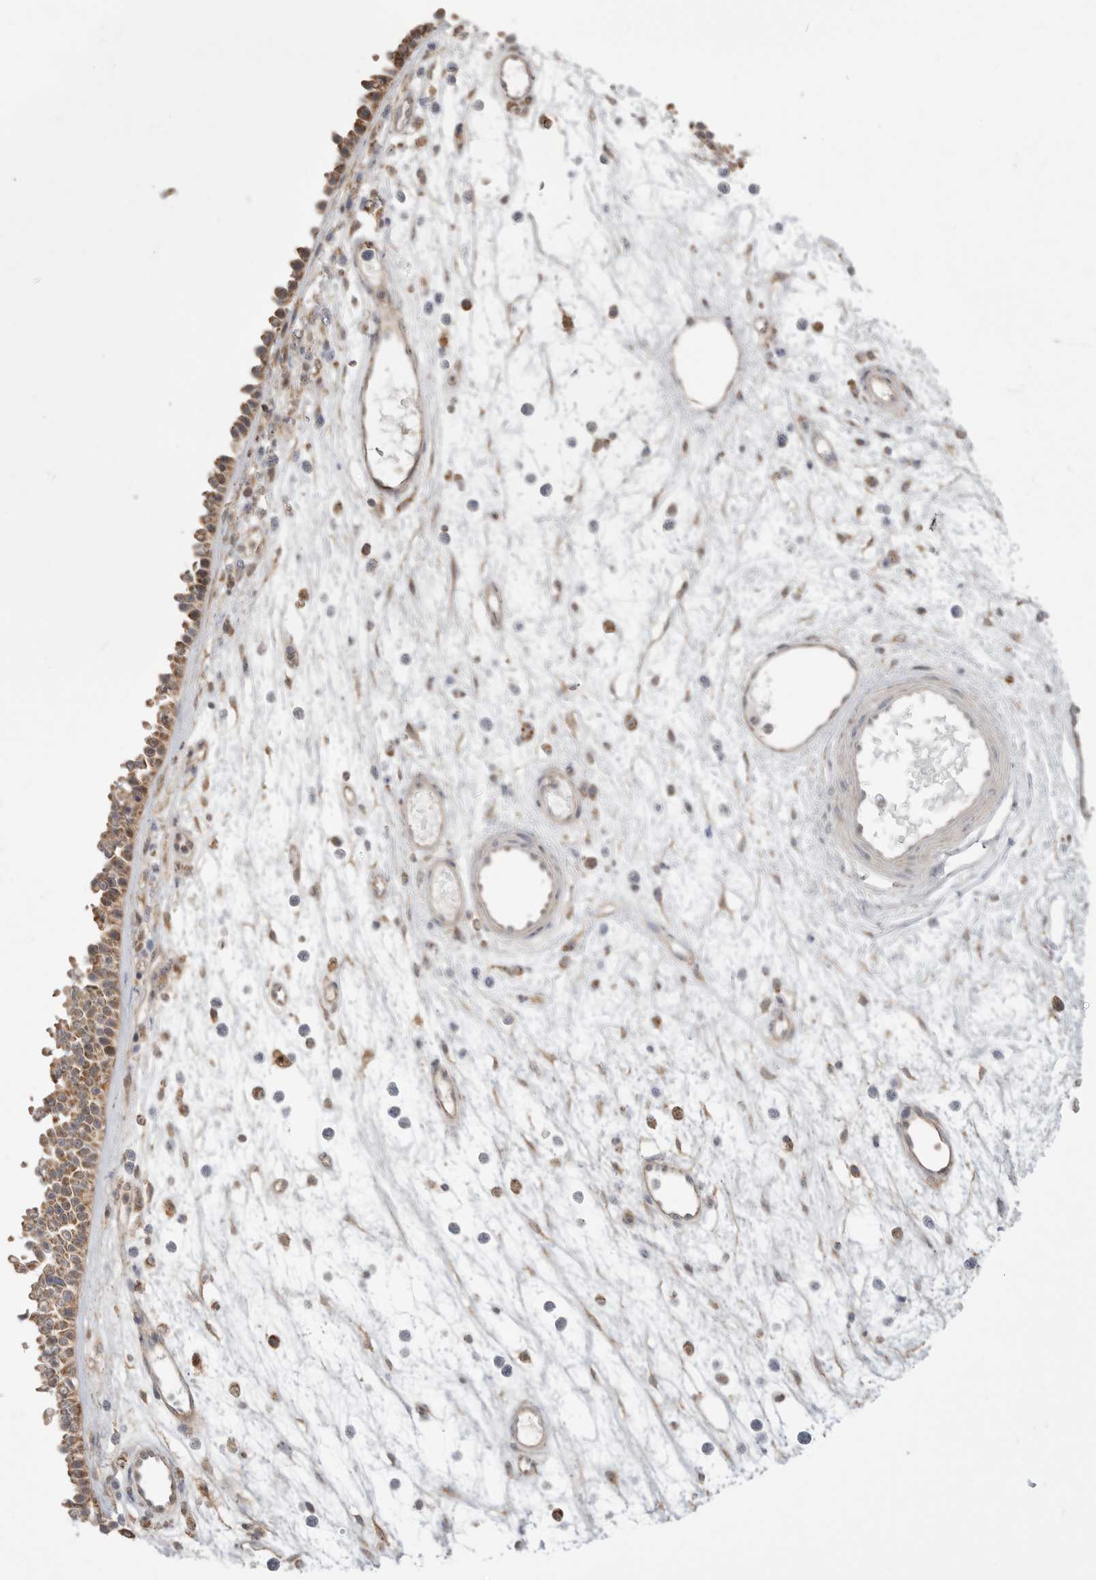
{"staining": {"intensity": "moderate", "quantity": ">75%", "location": "cytoplasmic/membranous"}, "tissue": "nasopharynx", "cell_type": "Respiratory epithelial cells", "image_type": "normal", "snomed": [{"axis": "morphology", "description": "Normal tissue, NOS"}, {"axis": "morphology", "description": "Inflammation, NOS"}, {"axis": "morphology", "description": "Malignant melanoma, Metastatic site"}, {"axis": "topography", "description": "Nasopharynx"}], "caption": "Nasopharynx stained with a brown dye shows moderate cytoplasmic/membranous positive expression in approximately >75% of respiratory epithelial cells.", "gene": "KYAT3", "patient": {"sex": "male", "age": 70}}